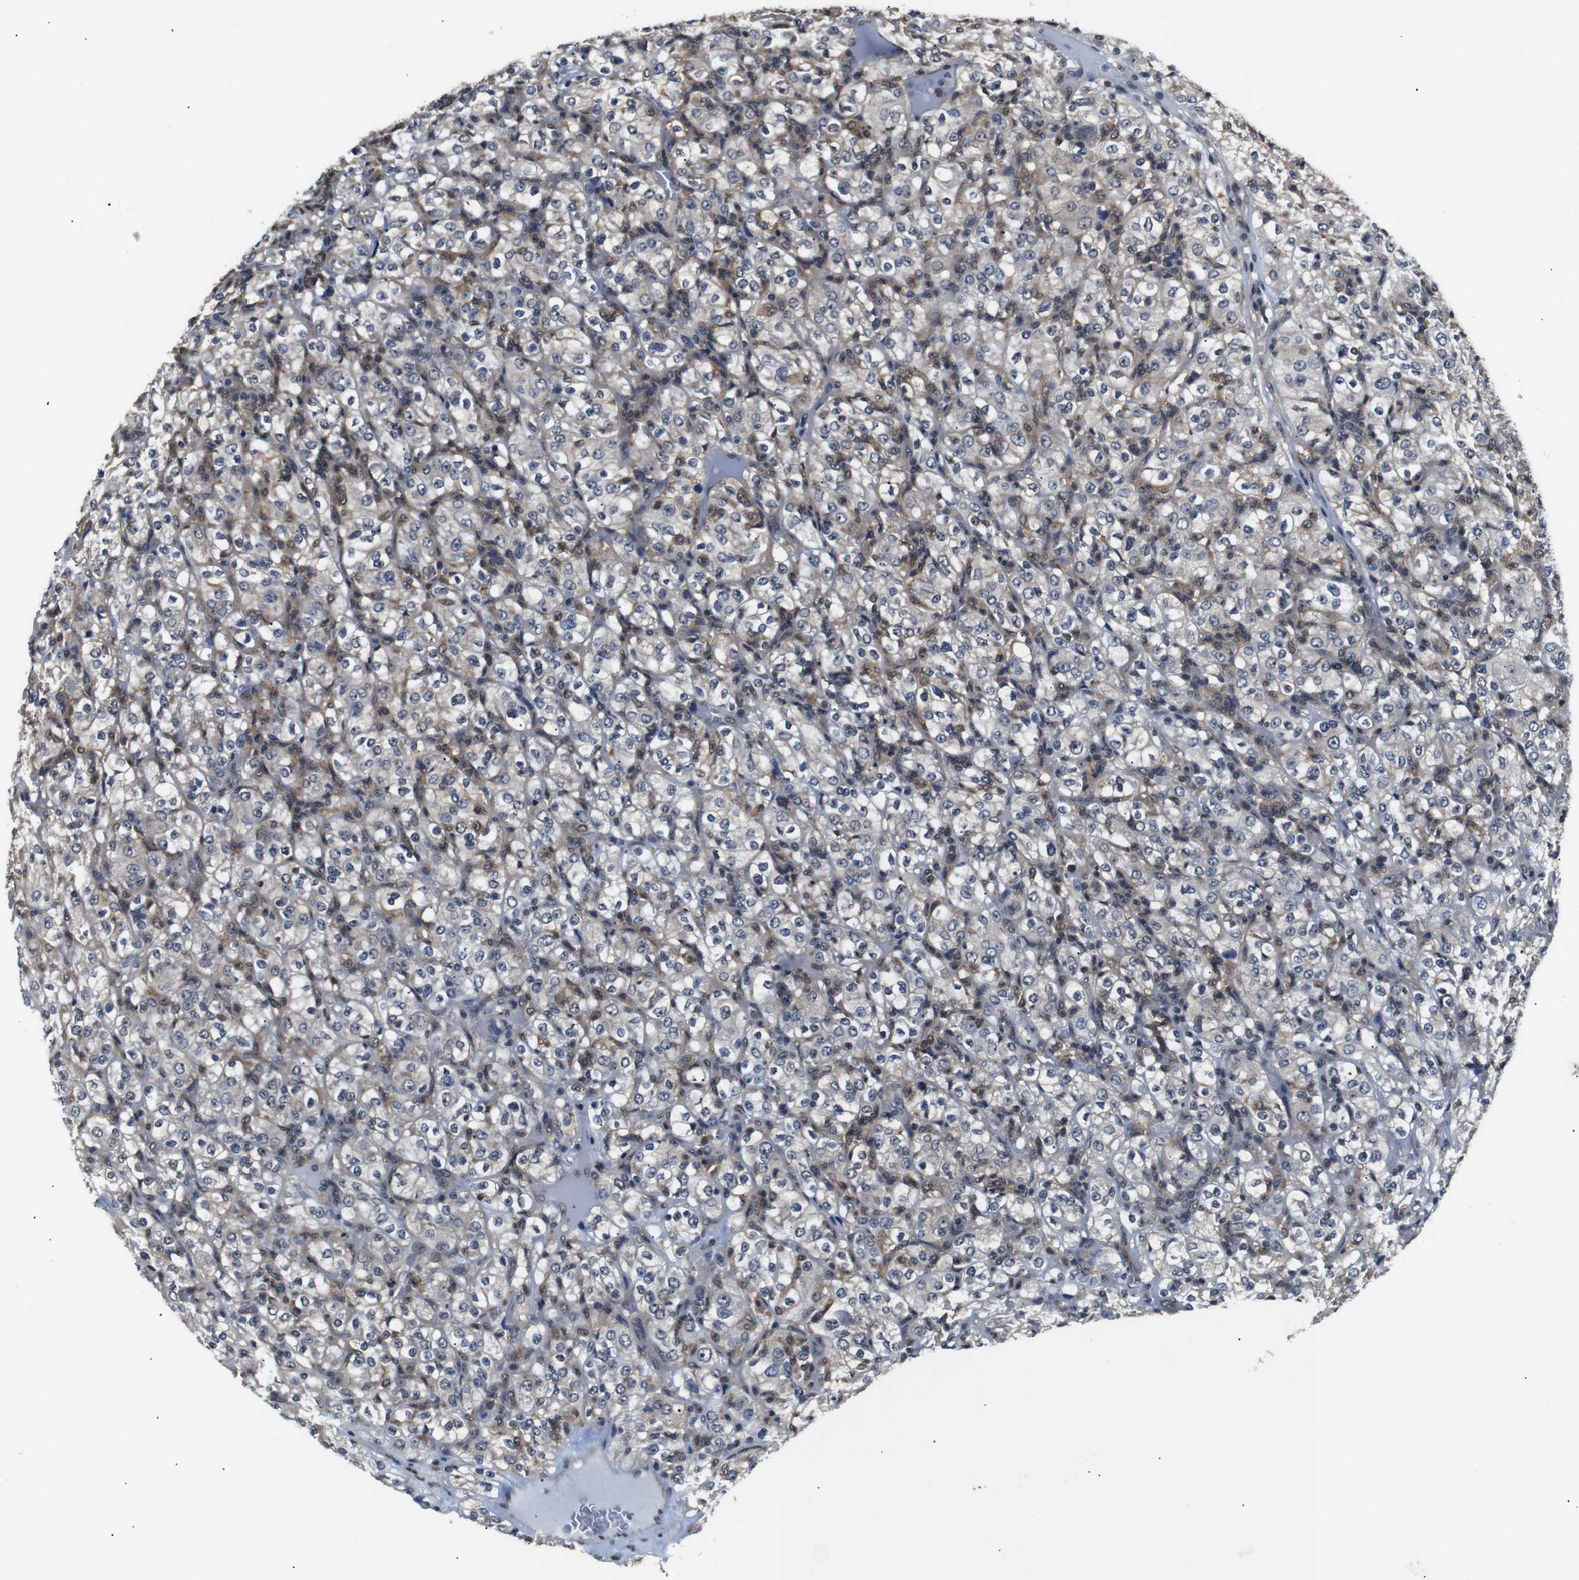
{"staining": {"intensity": "weak", "quantity": "<25%", "location": "cytoplasmic/membranous"}, "tissue": "renal cancer", "cell_type": "Tumor cells", "image_type": "cancer", "snomed": [{"axis": "morphology", "description": "Normal tissue, NOS"}, {"axis": "morphology", "description": "Adenocarcinoma, NOS"}, {"axis": "topography", "description": "Kidney"}], "caption": "IHC of human adenocarcinoma (renal) shows no positivity in tumor cells.", "gene": "UBXN1", "patient": {"sex": "female", "age": 72}}